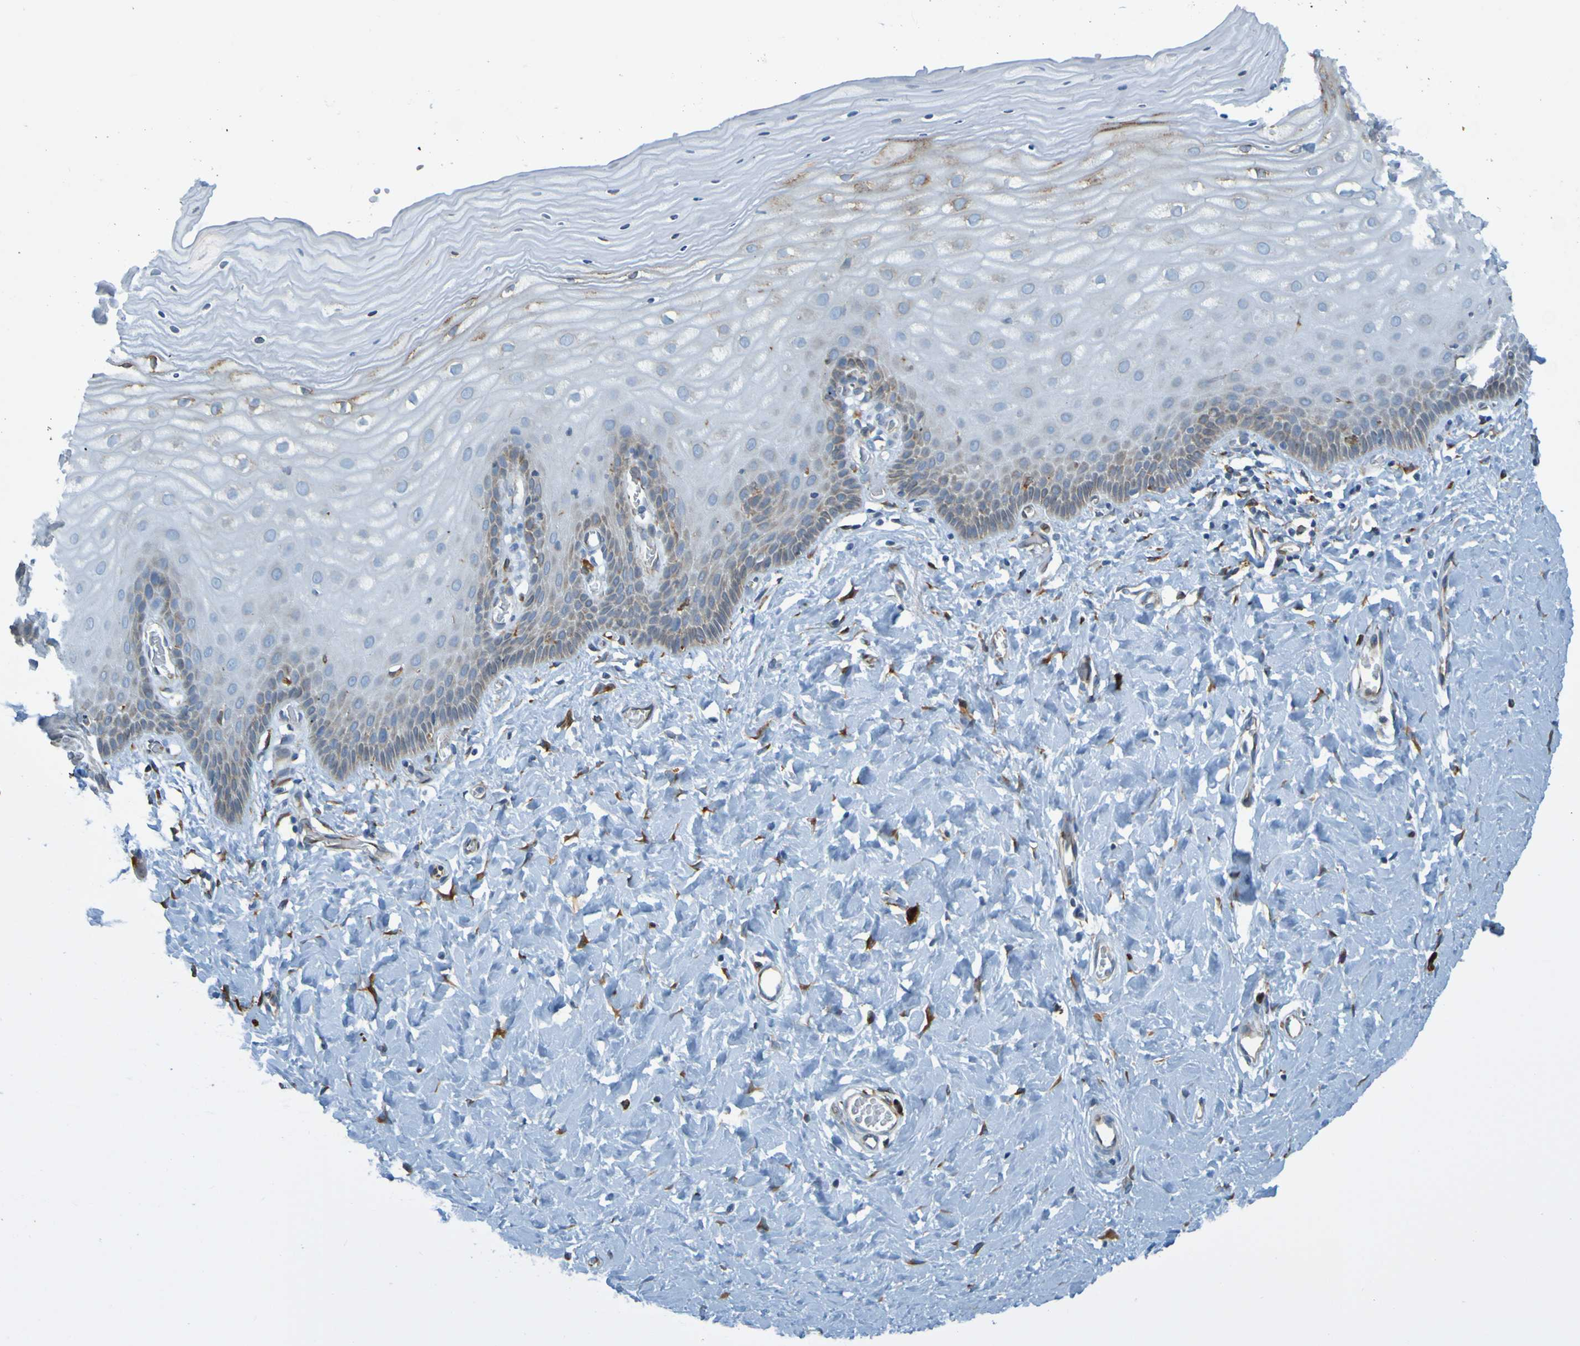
{"staining": {"intensity": "negative", "quantity": "none", "location": "none"}, "tissue": "cervix", "cell_type": "Glandular cells", "image_type": "normal", "snomed": [{"axis": "morphology", "description": "Normal tissue, NOS"}, {"axis": "topography", "description": "Cervix"}], "caption": "Human cervix stained for a protein using immunohistochemistry shows no expression in glandular cells.", "gene": "SSR1", "patient": {"sex": "female", "age": 55}}